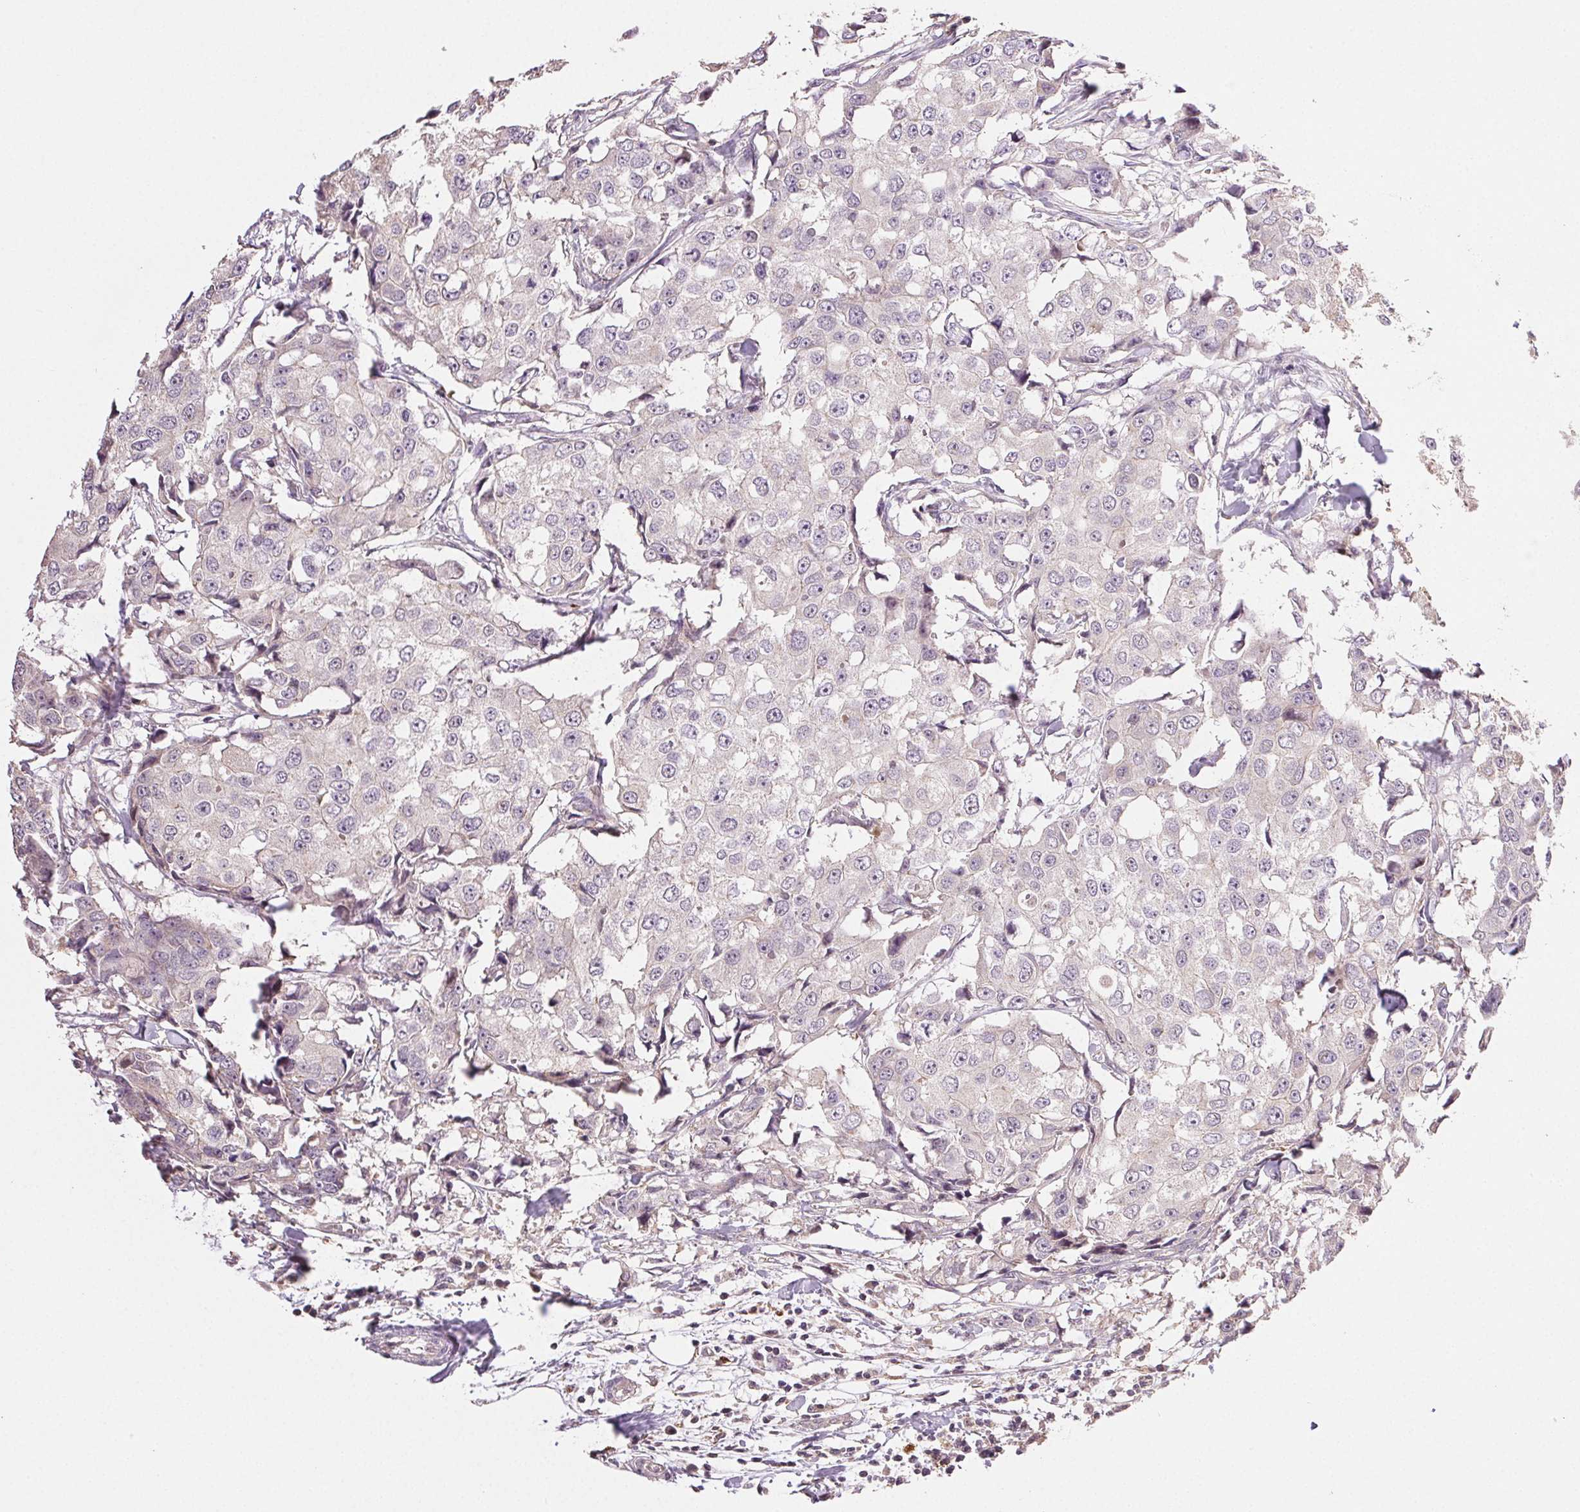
{"staining": {"intensity": "negative", "quantity": "none", "location": "none"}, "tissue": "breast cancer", "cell_type": "Tumor cells", "image_type": "cancer", "snomed": [{"axis": "morphology", "description": "Duct carcinoma"}, {"axis": "topography", "description": "Breast"}], "caption": "High power microscopy histopathology image of an immunohistochemistry (IHC) image of breast cancer (intraductal carcinoma), revealing no significant positivity in tumor cells. (DAB immunohistochemistry, high magnification).", "gene": "TMEM253", "patient": {"sex": "female", "age": 27}}